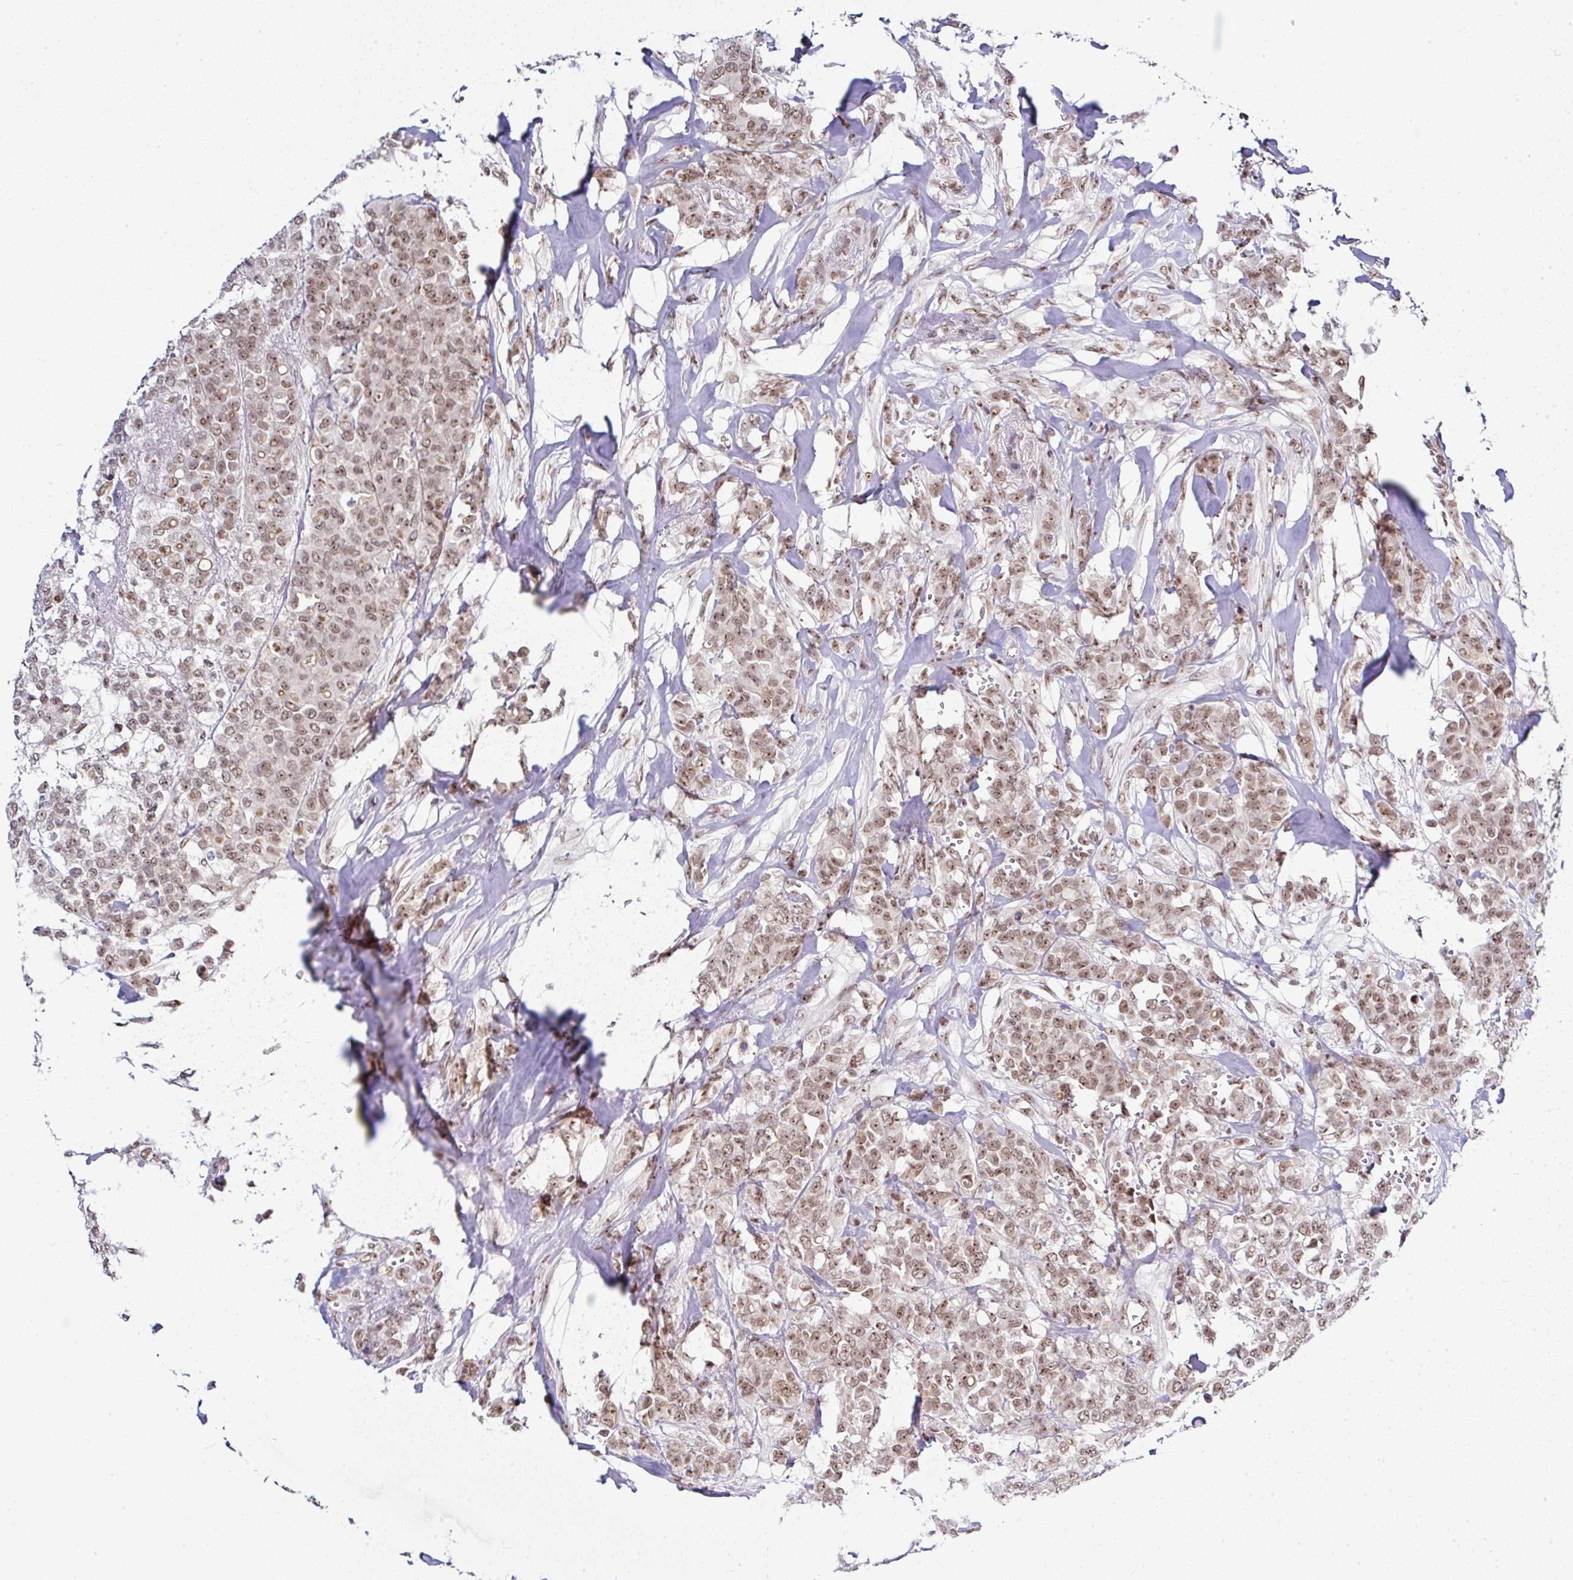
{"staining": {"intensity": "moderate", "quantity": ">75%", "location": "nuclear"}, "tissue": "breast cancer", "cell_type": "Tumor cells", "image_type": "cancer", "snomed": [{"axis": "morphology", "description": "Lobular carcinoma"}, {"axis": "topography", "description": "Breast"}], "caption": "Breast lobular carcinoma tissue displays moderate nuclear positivity in about >75% of tumor cells, visualized by immunohistochemistry. The staining is performed using DAB (3,3'-diaminobenzidine) brown chromogen to label protein expression. The nuclei are counter-stained blue using hematoxylin.", "gene": "PTPN2", "patient": {"sex": "female", "age": 91}}